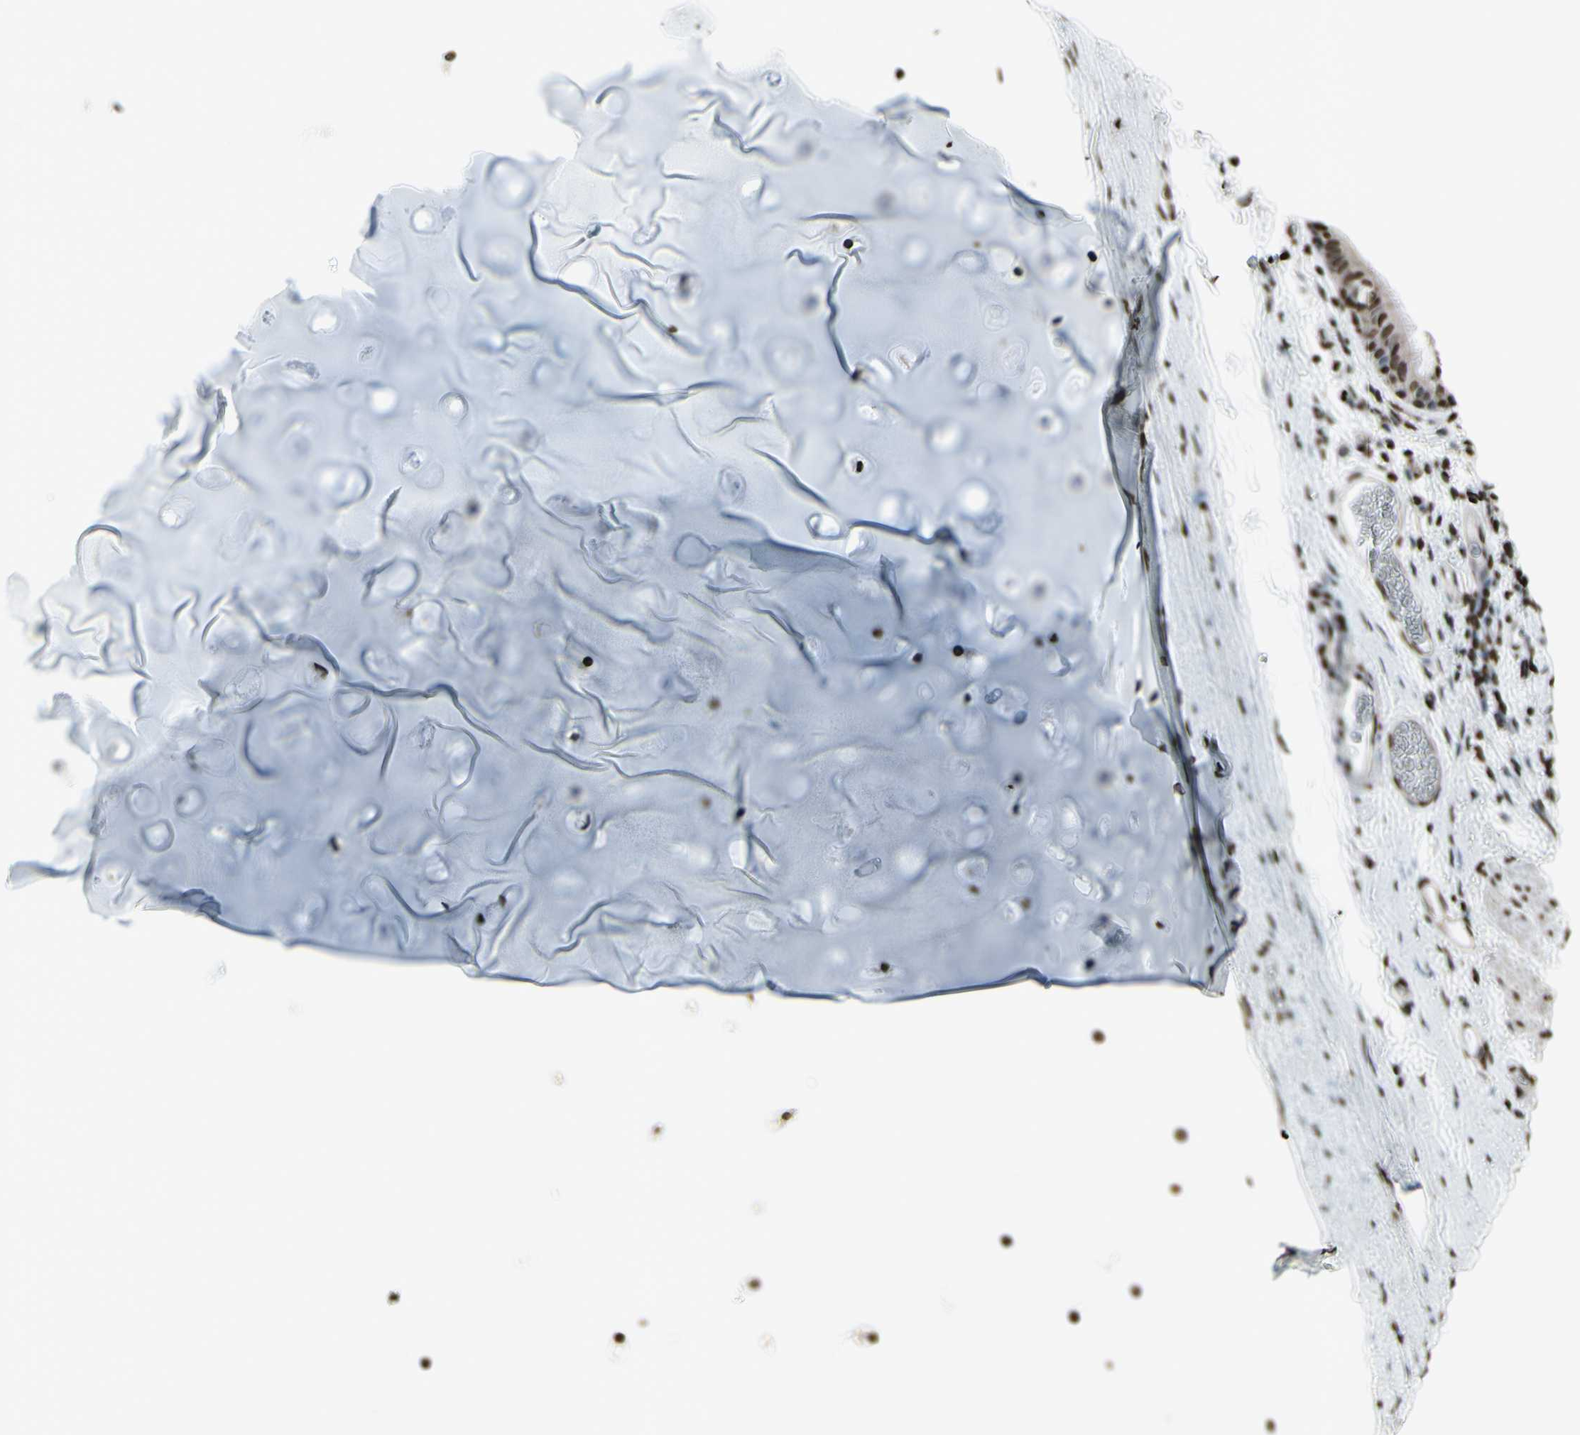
{"staining": {"intensity": "moderate", "quantity": "25%-75%", "location": "nuclear"}, "tissue": "bronchus", "cell_type": "Respiratory epithelial cells", "image_type": "normal", "snomed": [{"axis": "morphology", "description": "Normal tissue, NOS"}, {"axis": "morphology", "description": "Malignant melanoma, Metastatic site"}, {"axis": "topography", "description": "Bronchus"}, {"axis": "topography", "description": "Lung"}], "caption": "A photomicrograph of human bronchus stained for a protein demonstrates moderate nuclear brown staining in respiratory epithelial cells. Using DAB (brown) and hematoxylin (blue) stains, captured at high magnification using brightfield microscopy.", "gene": "CD79B", "patient": {"sex": "male", "age": 64}}